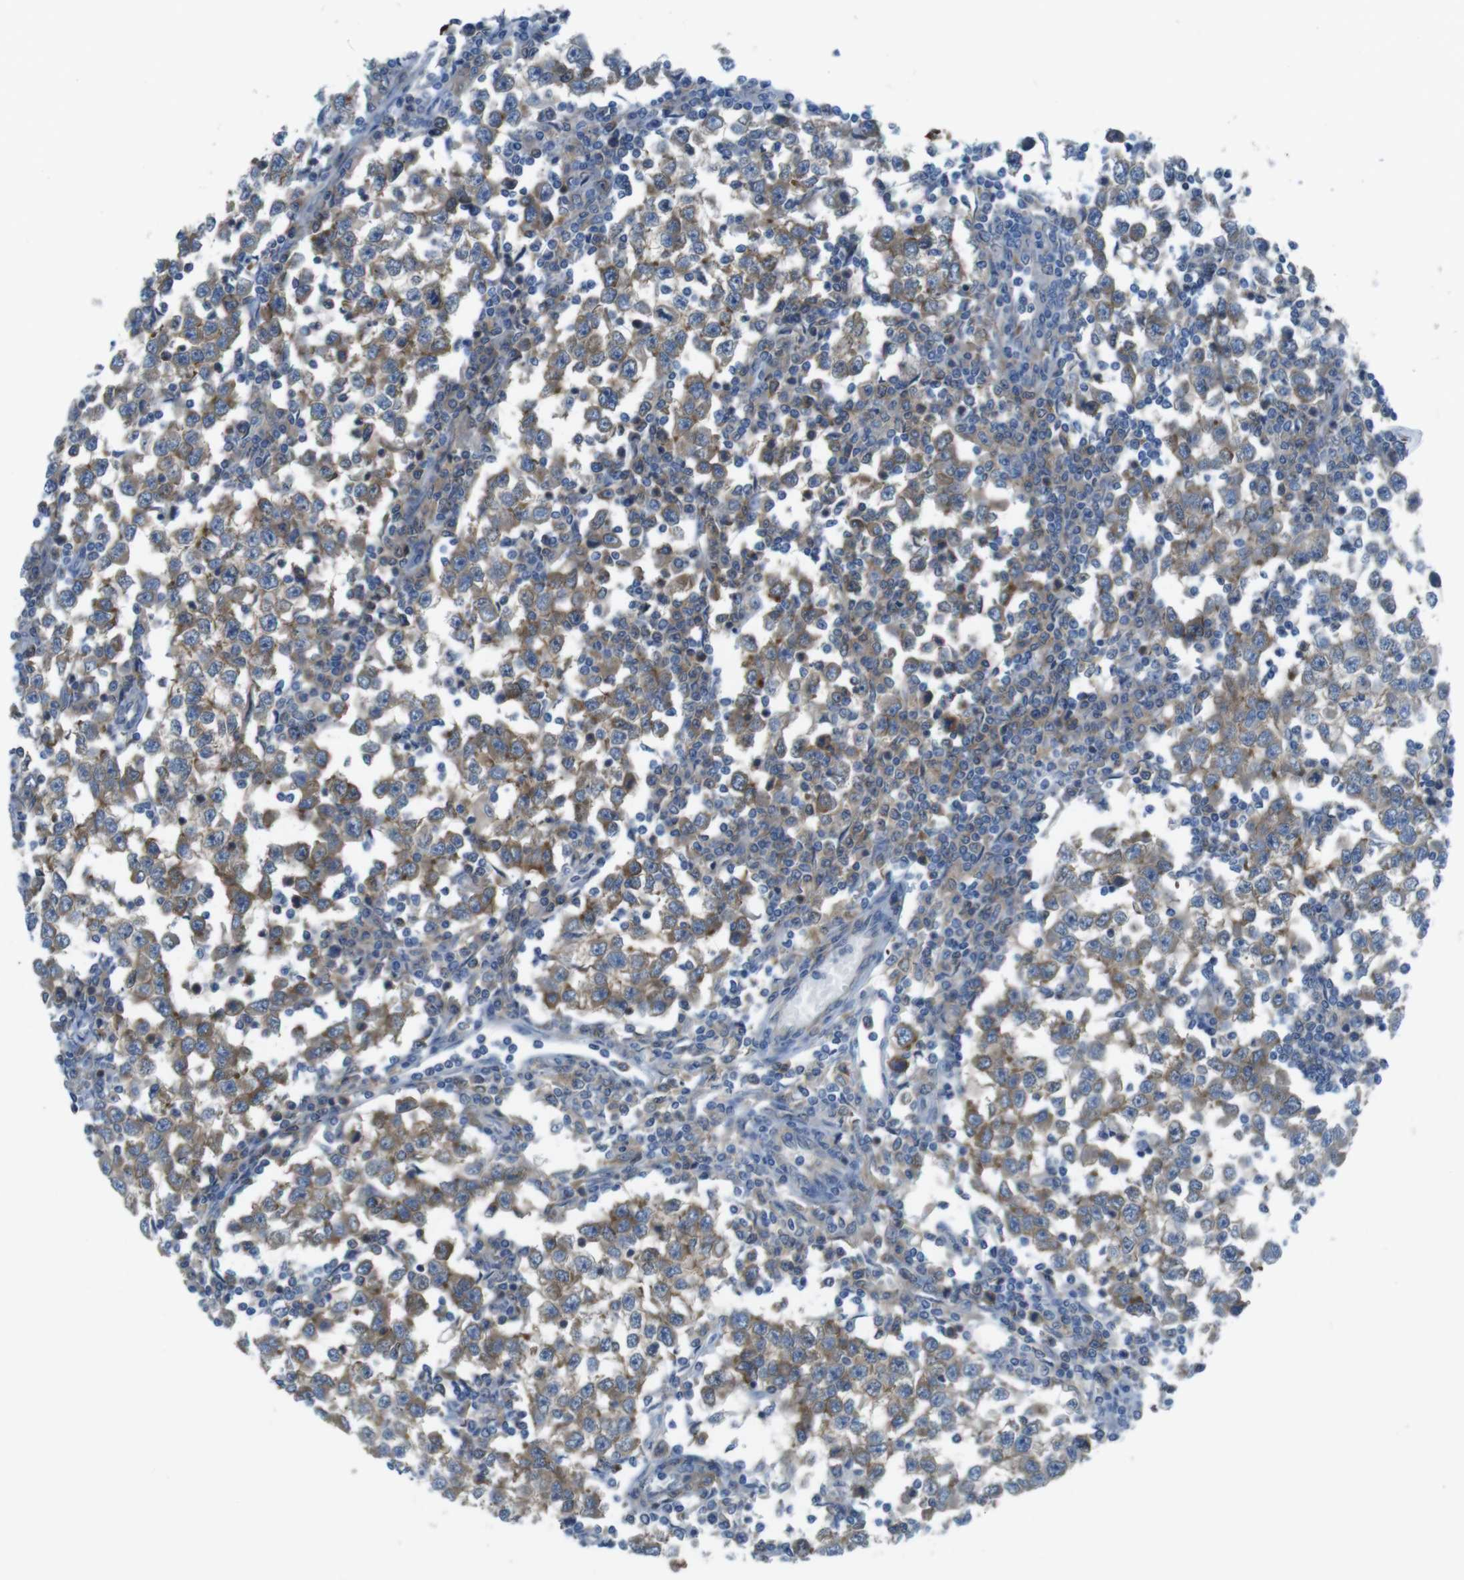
{"staining": {"intensity": "moderate", "quantity": ">75%", "location": "cytoplasmic/membranous"}, "tissue": "testis cancer", "cell_type": "Tumor cells", "image_type": "cancer", "snomed": [{"axis": "morphology", "description": "Seminoma, NOS"}, {"axis": "topography", "description": "Testis"}], "caption": "The photomicrograph exhibits immunohistochemical staining of seminoma (testis). There is moderate cytoplasmic/membranous positivity is present in about >75% of tumor cells. Using DAB (brown) and hematoxylin (blue) stains, captured at high magnification using brightfield microscopy.", "gene": "MTHFD1", "patient": {"sex": "male", "age": 65}}